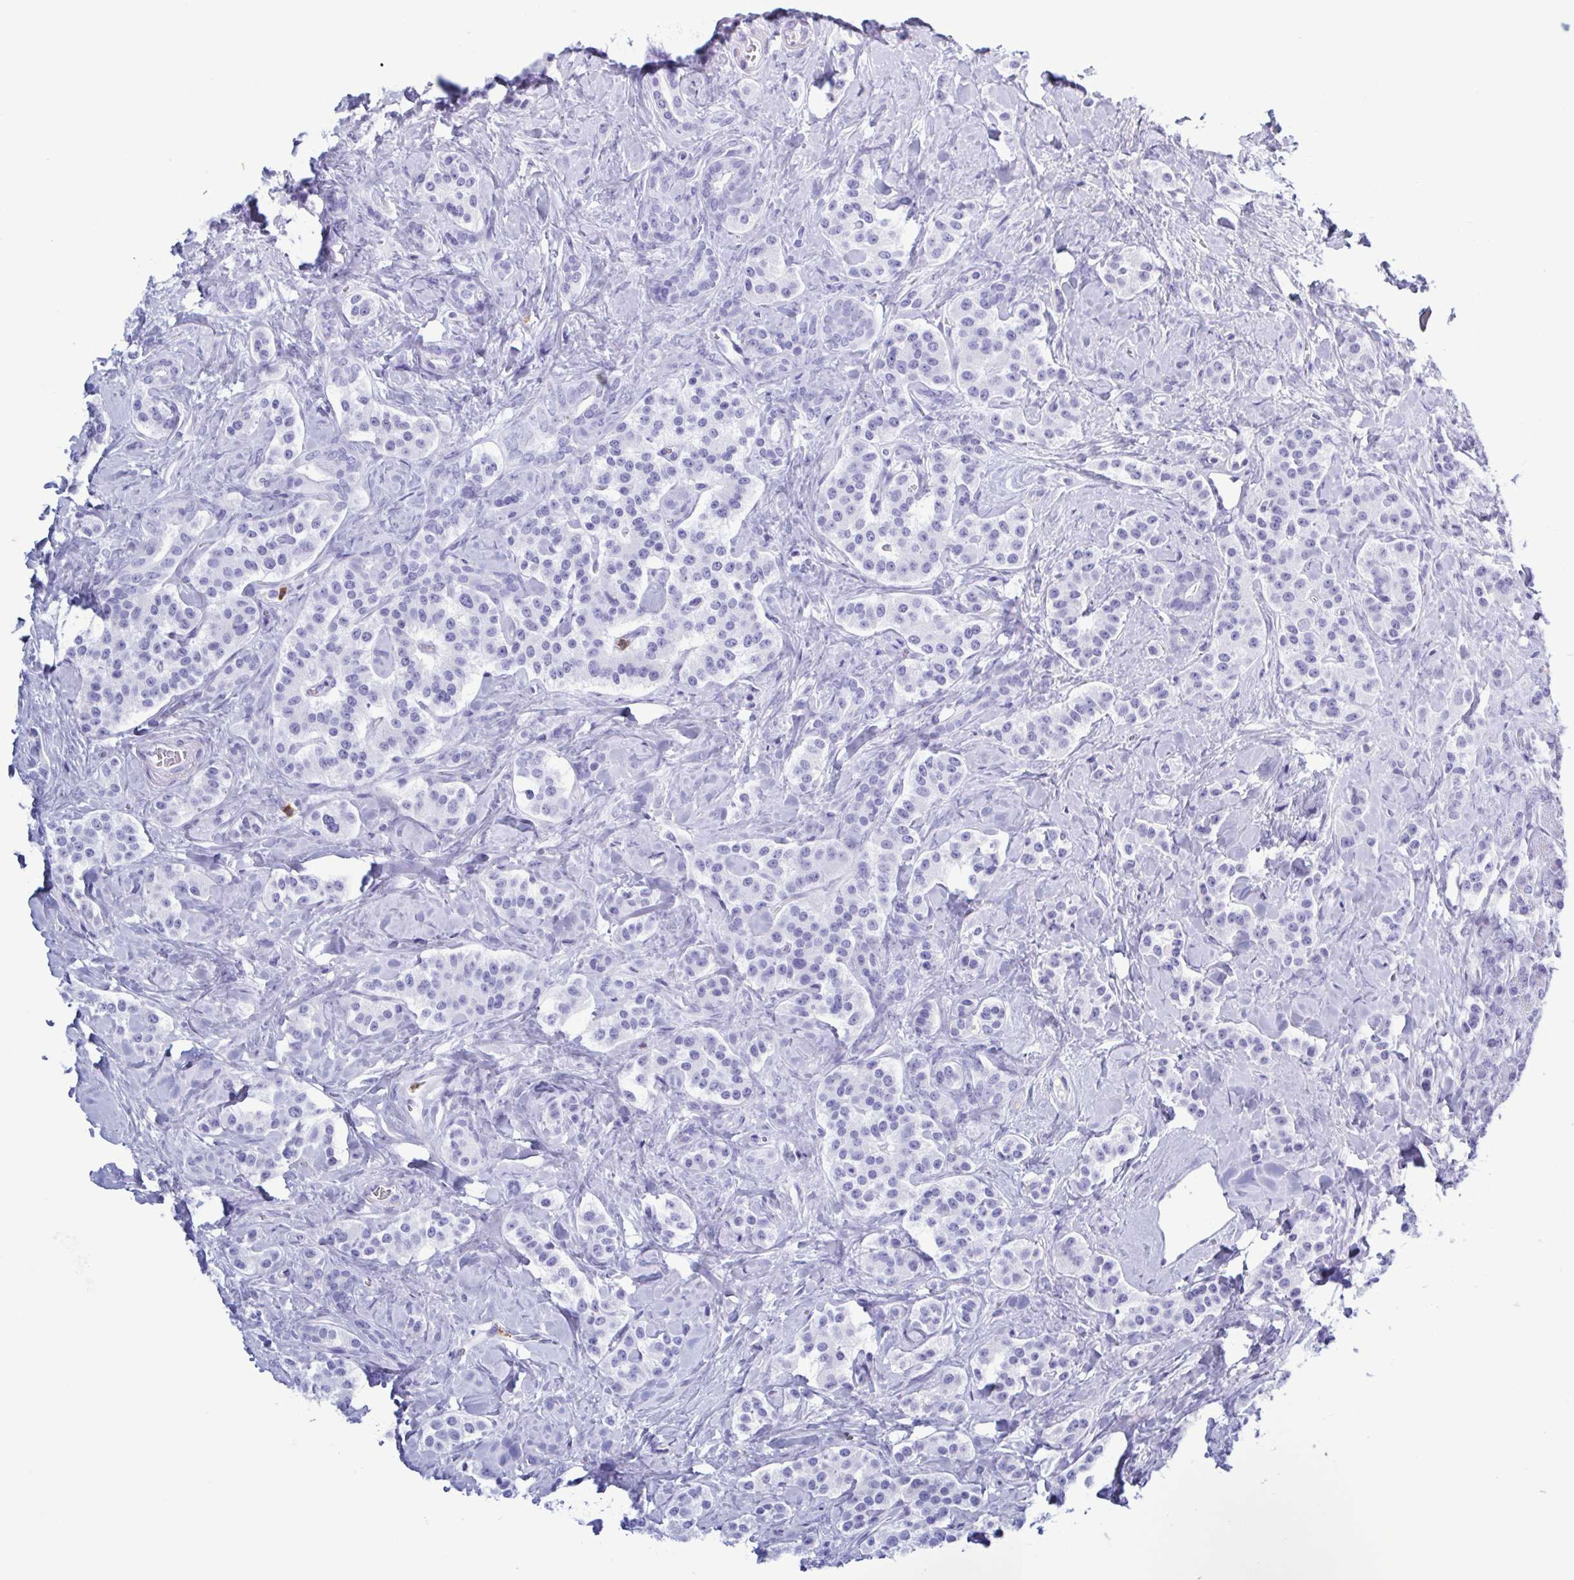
{"staining": {"intensity": "negative", "quantity": "none", "location": "none"}, "tissue": "carcinoid", "cell_type": "Tumor cells", "image_type": "cancer", "snomed": [{"axis": "morphology", "description": "Normal tissue, NOS"}, {"axis": "morphology", "description": "Carcinoid, malignant, NOS"}, {"axis": "topography", "description": "Pancreas"}], "caption": "Immunohistochemical staining of human carcinoid (malignant) displays no significant positivity in tumor cells. (DAB IHC visualized using brightfield microscopy, high magnification).", "gene": "LTF", "patient": {"sex": "male", "age": 36}}